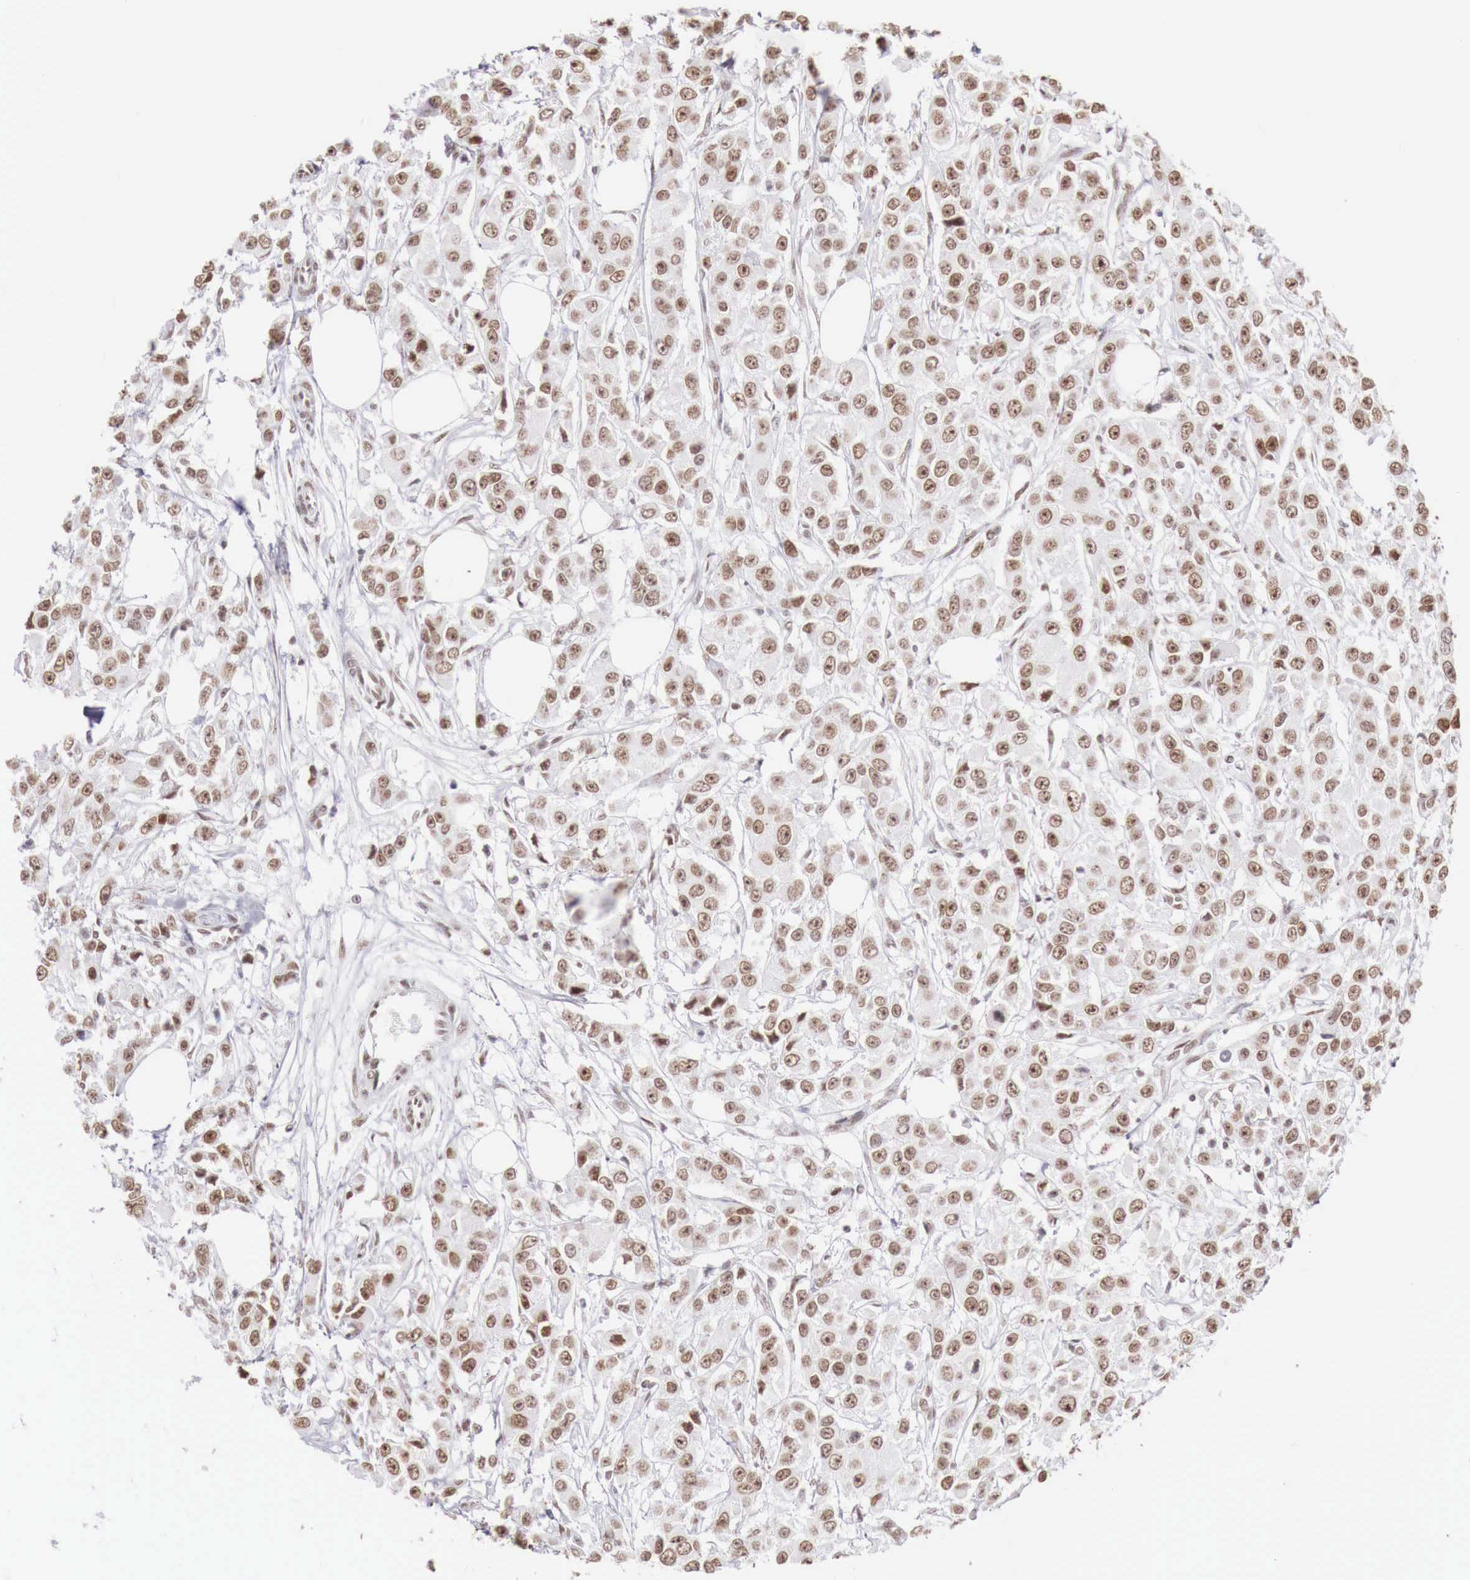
{"staining": {"intensity": "weak", "quantity": ">75%", "location": "nuclear"}, "tissue": "breast cancer", "cell_type": "Tumor cells", "image_type": "cancer", "snomed": [{"axis": "morphology", "description": "Duct carcinoma"}, {"axis": "topography", "description": "Breast"}], "caption": "Immunohistochemistry (IHC) of infiltrating ductal carcinoma (breast) shows low levels of weak nuclear positivity in approximately >75% of tumor cells. The staining was performed using DAB (3,3'-diaminobenzidine), with brown indicating positive protein expression. Nuclei are stained blue with hematoxylin.", "gene": "PHF14", "patient": {"sex": "female", "age": 58}}